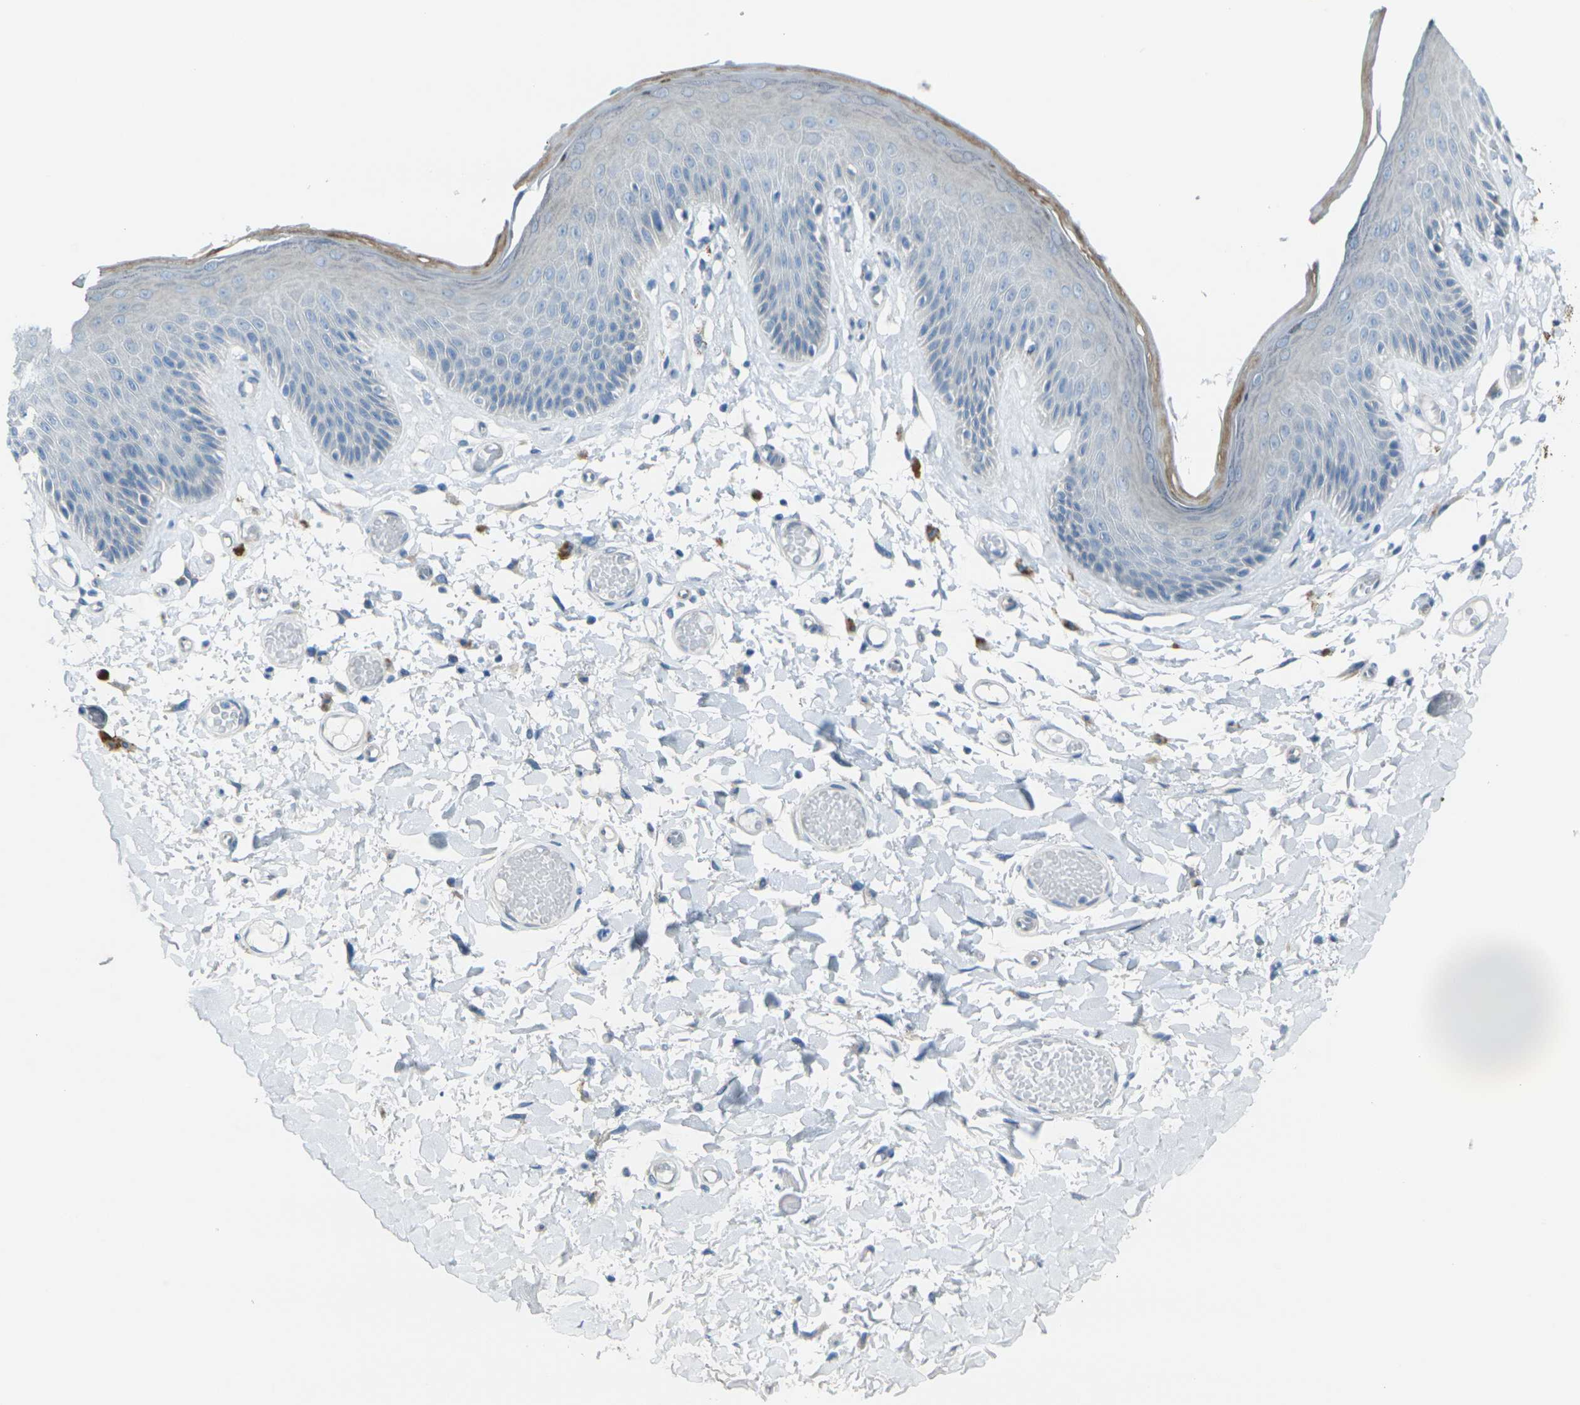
{"staining": {"intensity": "negative", "quantity": "none", "location": "none"}, "tissue": "skin", "cell_type": "Epidermal cells", "image_type": "normal", "snomed": [{"axis": "morphology", "description": "Normal tissue, NOS"}, {"axis": "topography", "description": "Vulva"}], "caption": "This is a image of immunohistochemistry (IHC) staining of unremarkable skin, which shows no expression in epidermal cells. The staining was performed using DAB to visualize the protein expression in brown, while the nuclei were stained in blue with hematoxylin (Magnification: 20x).", "gene": "ANKRD46", "patient": {"sex": "female", "age": 73}}